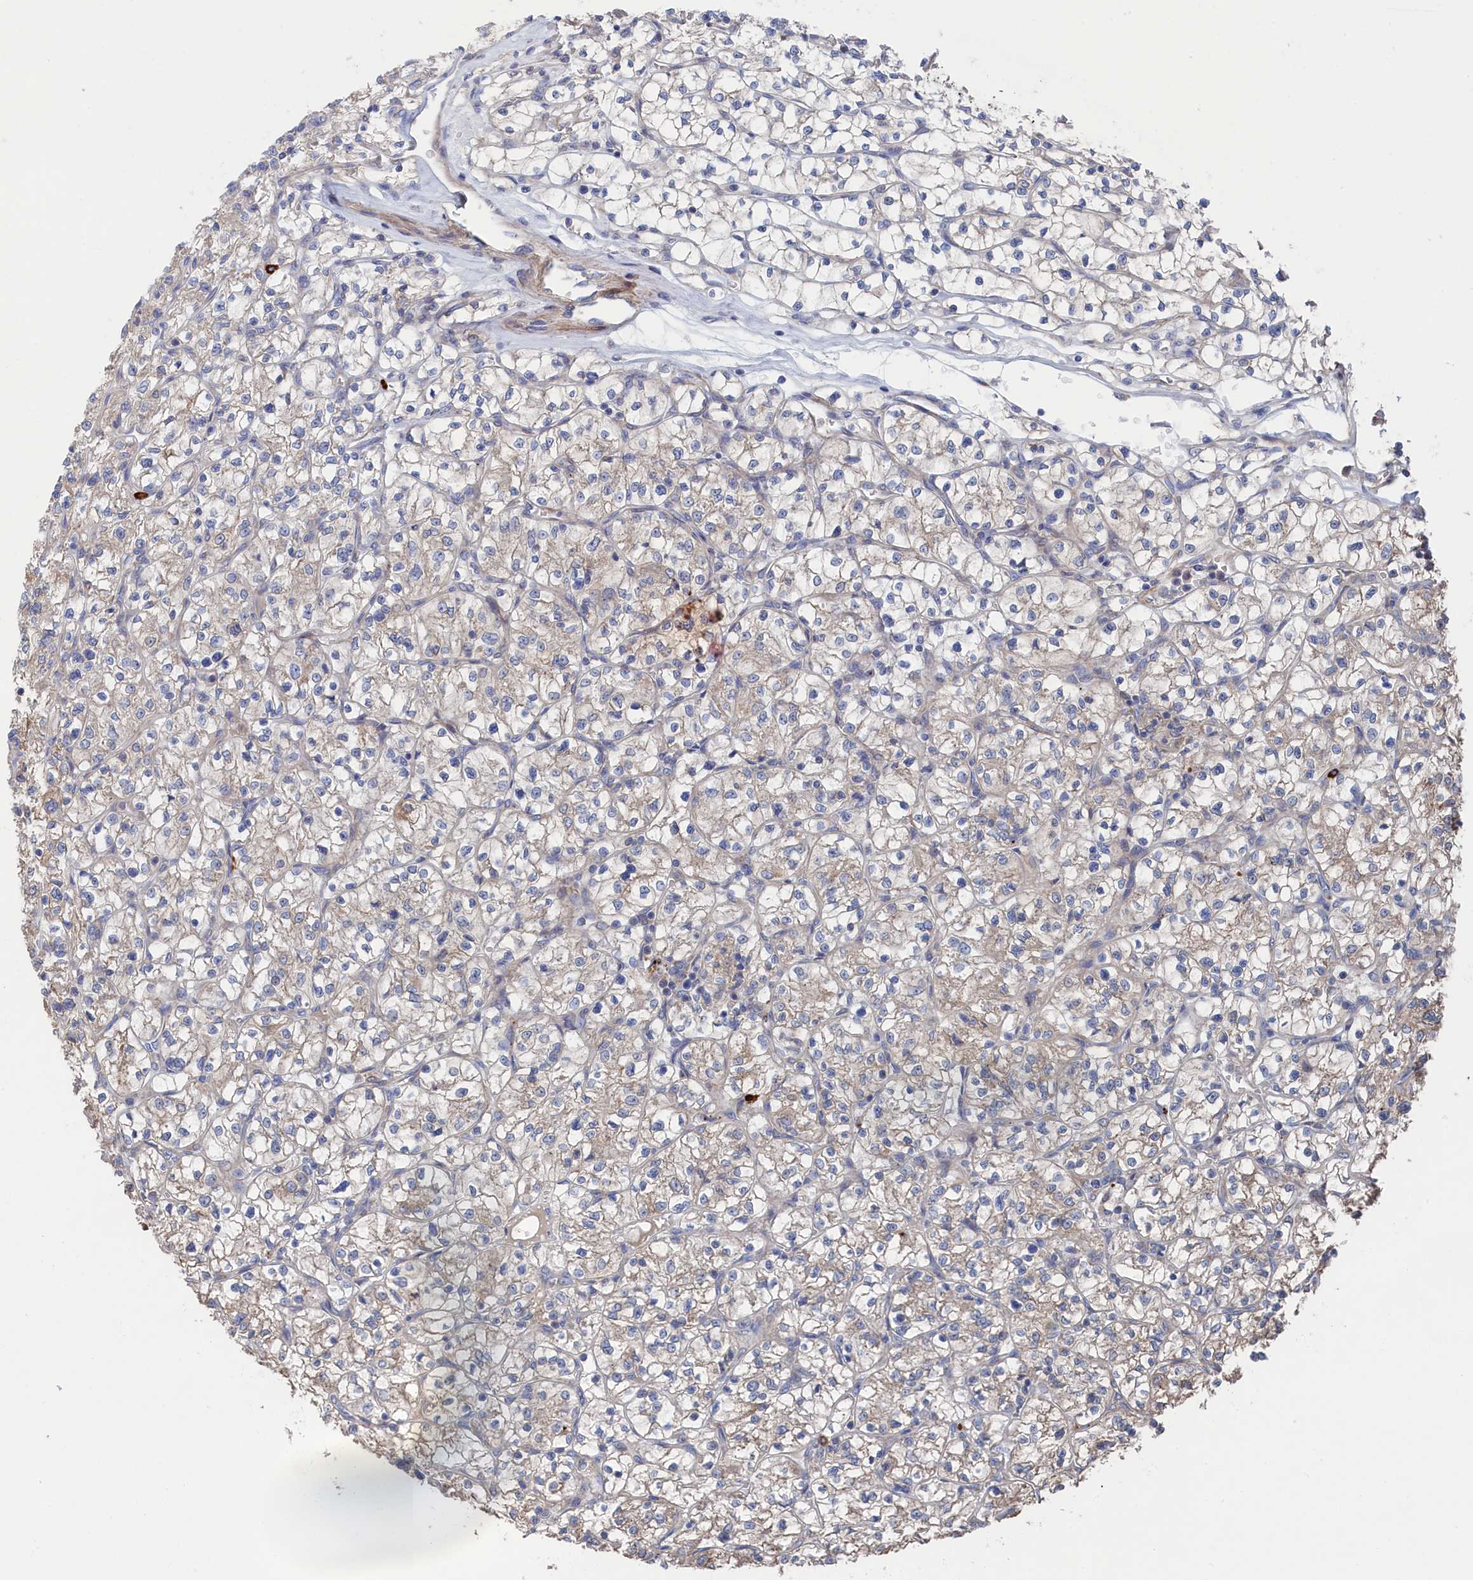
{"staining": {"intensity": "weak", "quantity": "<25%", "location": "cytoplasmic/membranous"}, "tissue": "renal cancer", "cell_type": "Tumor cells", "image_type": "cancer", "snomed": [{"axis": "morphology", "description": "Adenocarcinoma, NOS"}, {"axis": "topography", "description": "Kidney"}], "caption": "Renal cancer stained for a protein using immunohistochemistry reveals no staining tumor cells.", "gene": "FILIP1L", "patient": {"sex": "female", "age": 64}}